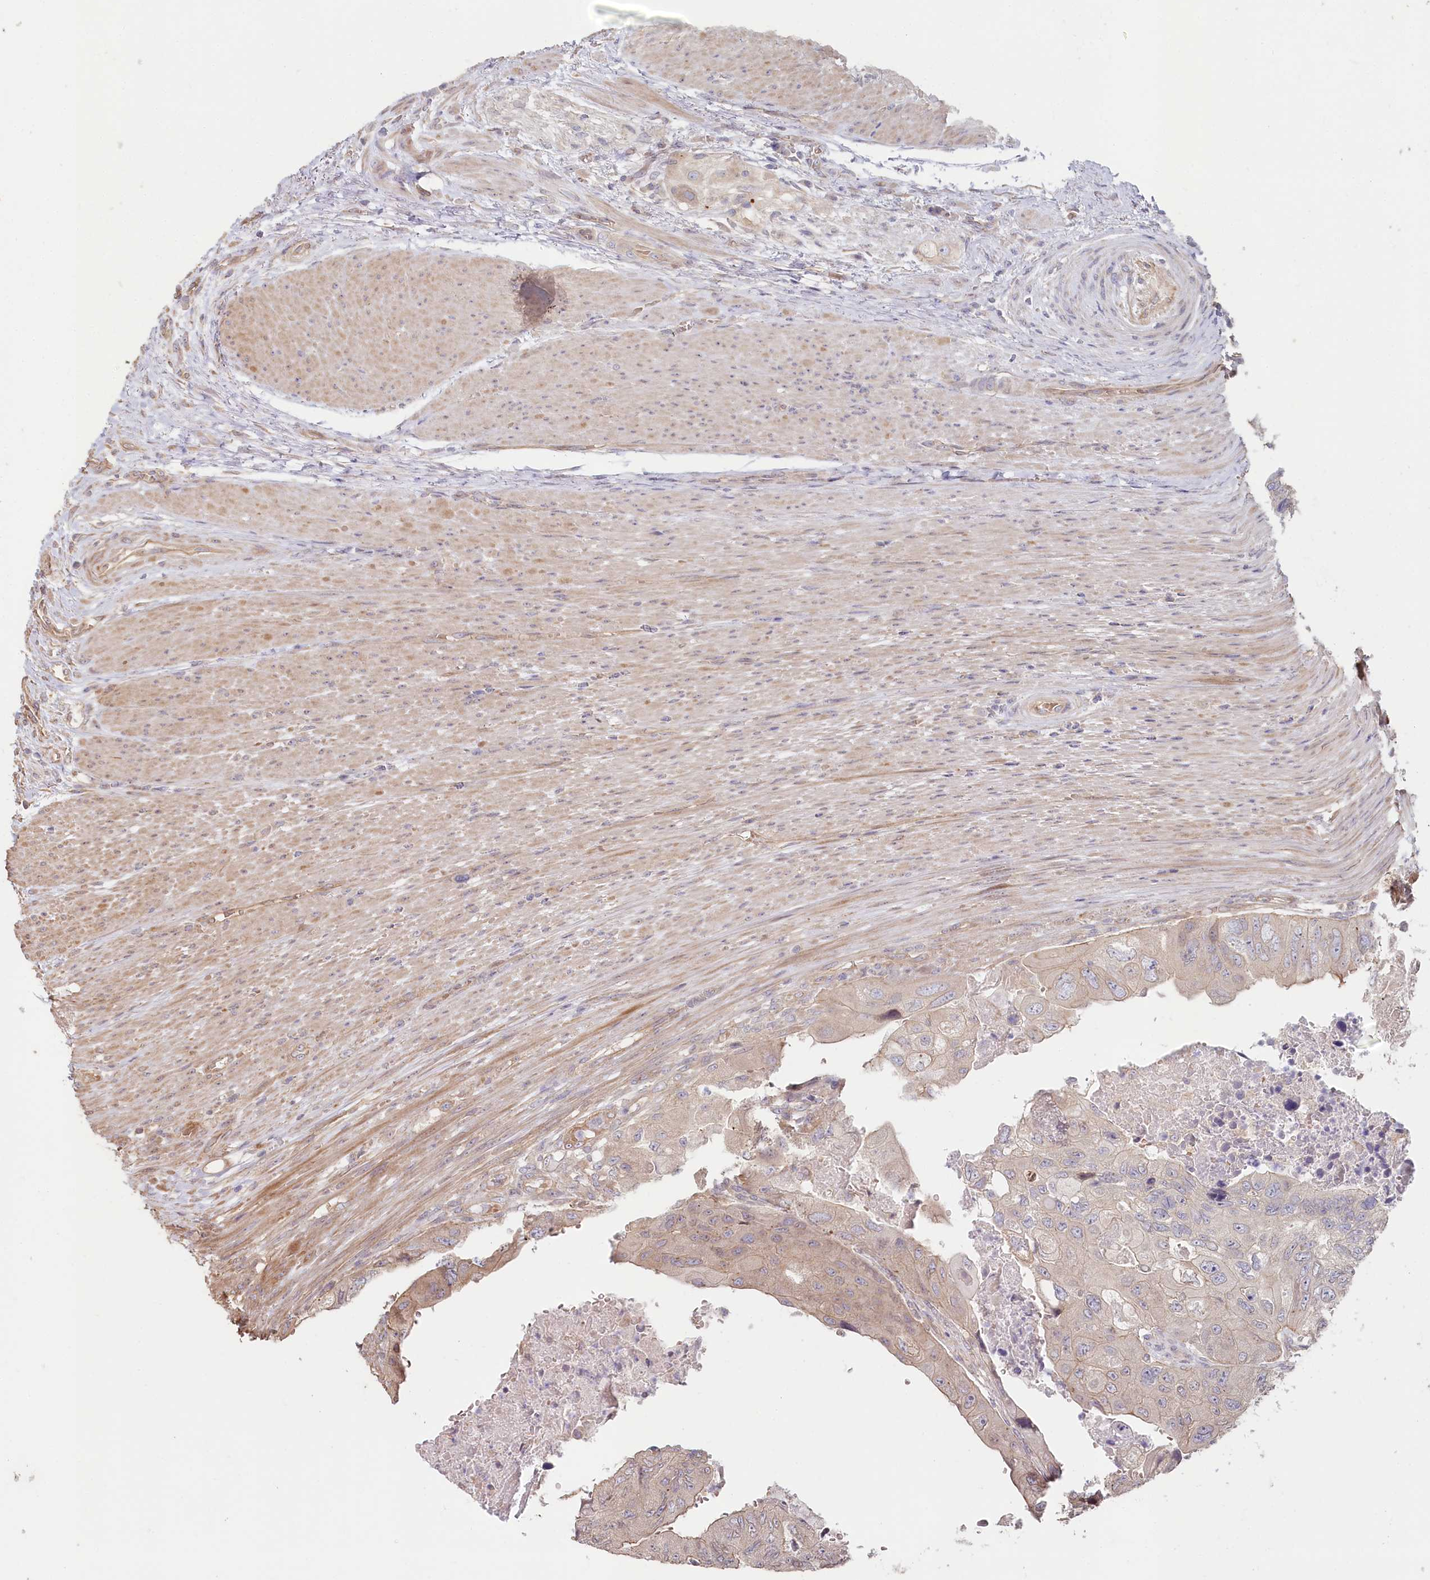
{"staining": {"intensity": "weak", "quantity": "<25%", "location": "cytoplasmic/membranous"}, "tissue": "colorectal cancer", "cell_type": "Tumor cells", "image_type": "cancer", "snomed": [{"axis": "morphology", "description": "Adenocarcinoma, NOS"}, {"axis": "topography", "description": "Rectum"}], "caption": "This is an IHC photomicrograph of human adenocarcinoma (colorectal). There is no staining in tumor cells.", "gene": "TCHP", "patient": {"sex": "male", "age": 63}}